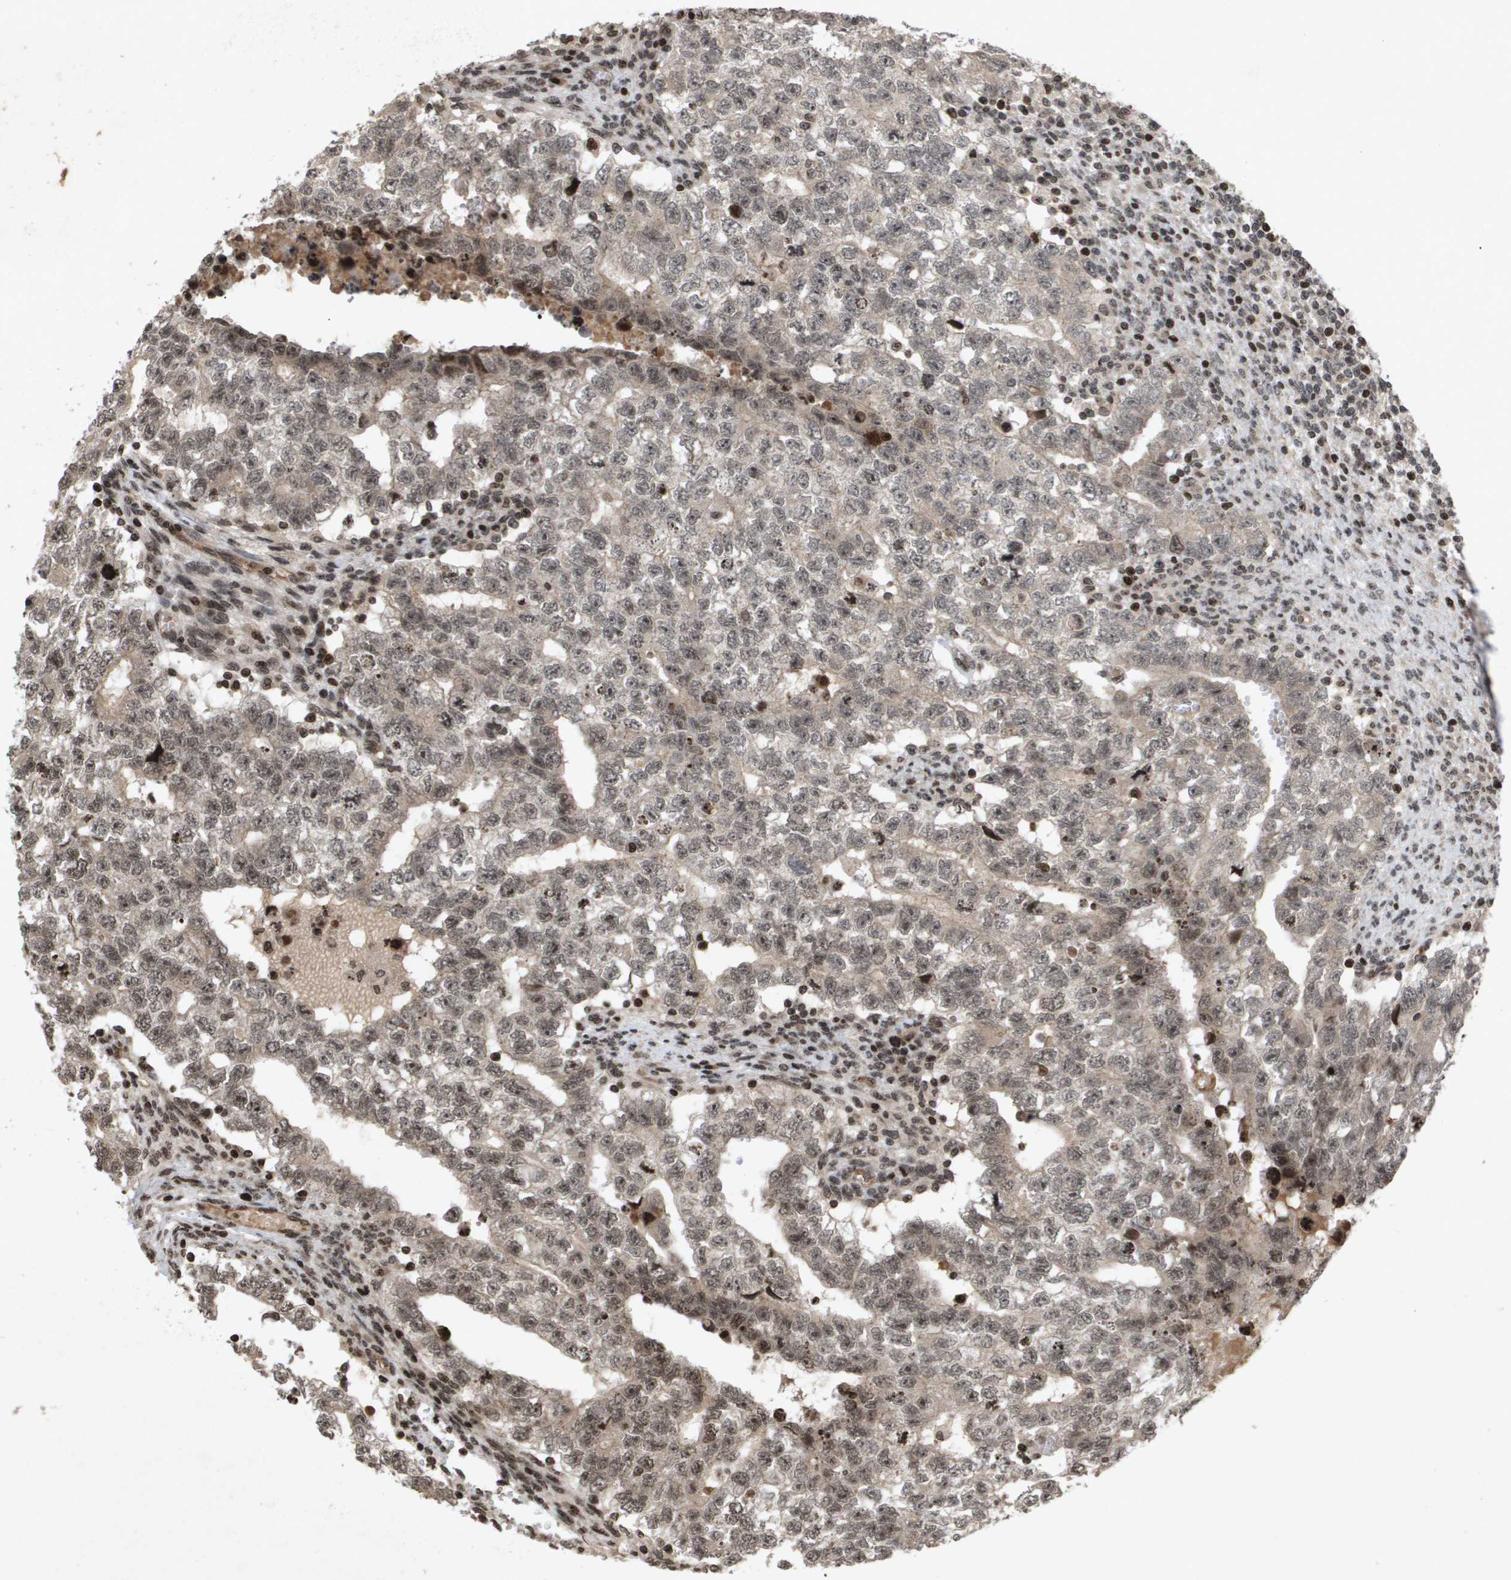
{"staining": {"intensity": "negative", "quantity": "none", "location": "none"}, "tissue": "testis cancer", "cell_type": "Tumor cells", "image_type": "cancer", "snomed": [{"axis": "morphology", "description": "Seminoma, NOS"}, {"axis": "morphology", "description": "Carcinoma, Embryonal, NOS"}, {"axis": "topography", "description": "Testis"}], "caption": "Immunohistochemistry photomicrograph of neoplastic tissue: human testis cancer stained with DAB (3,3'-diaminobenzidine) shows no significant protein positivity in tumor cells.", "gene": "HSPA6", "patient": {"sex": "male", "age": 38}}